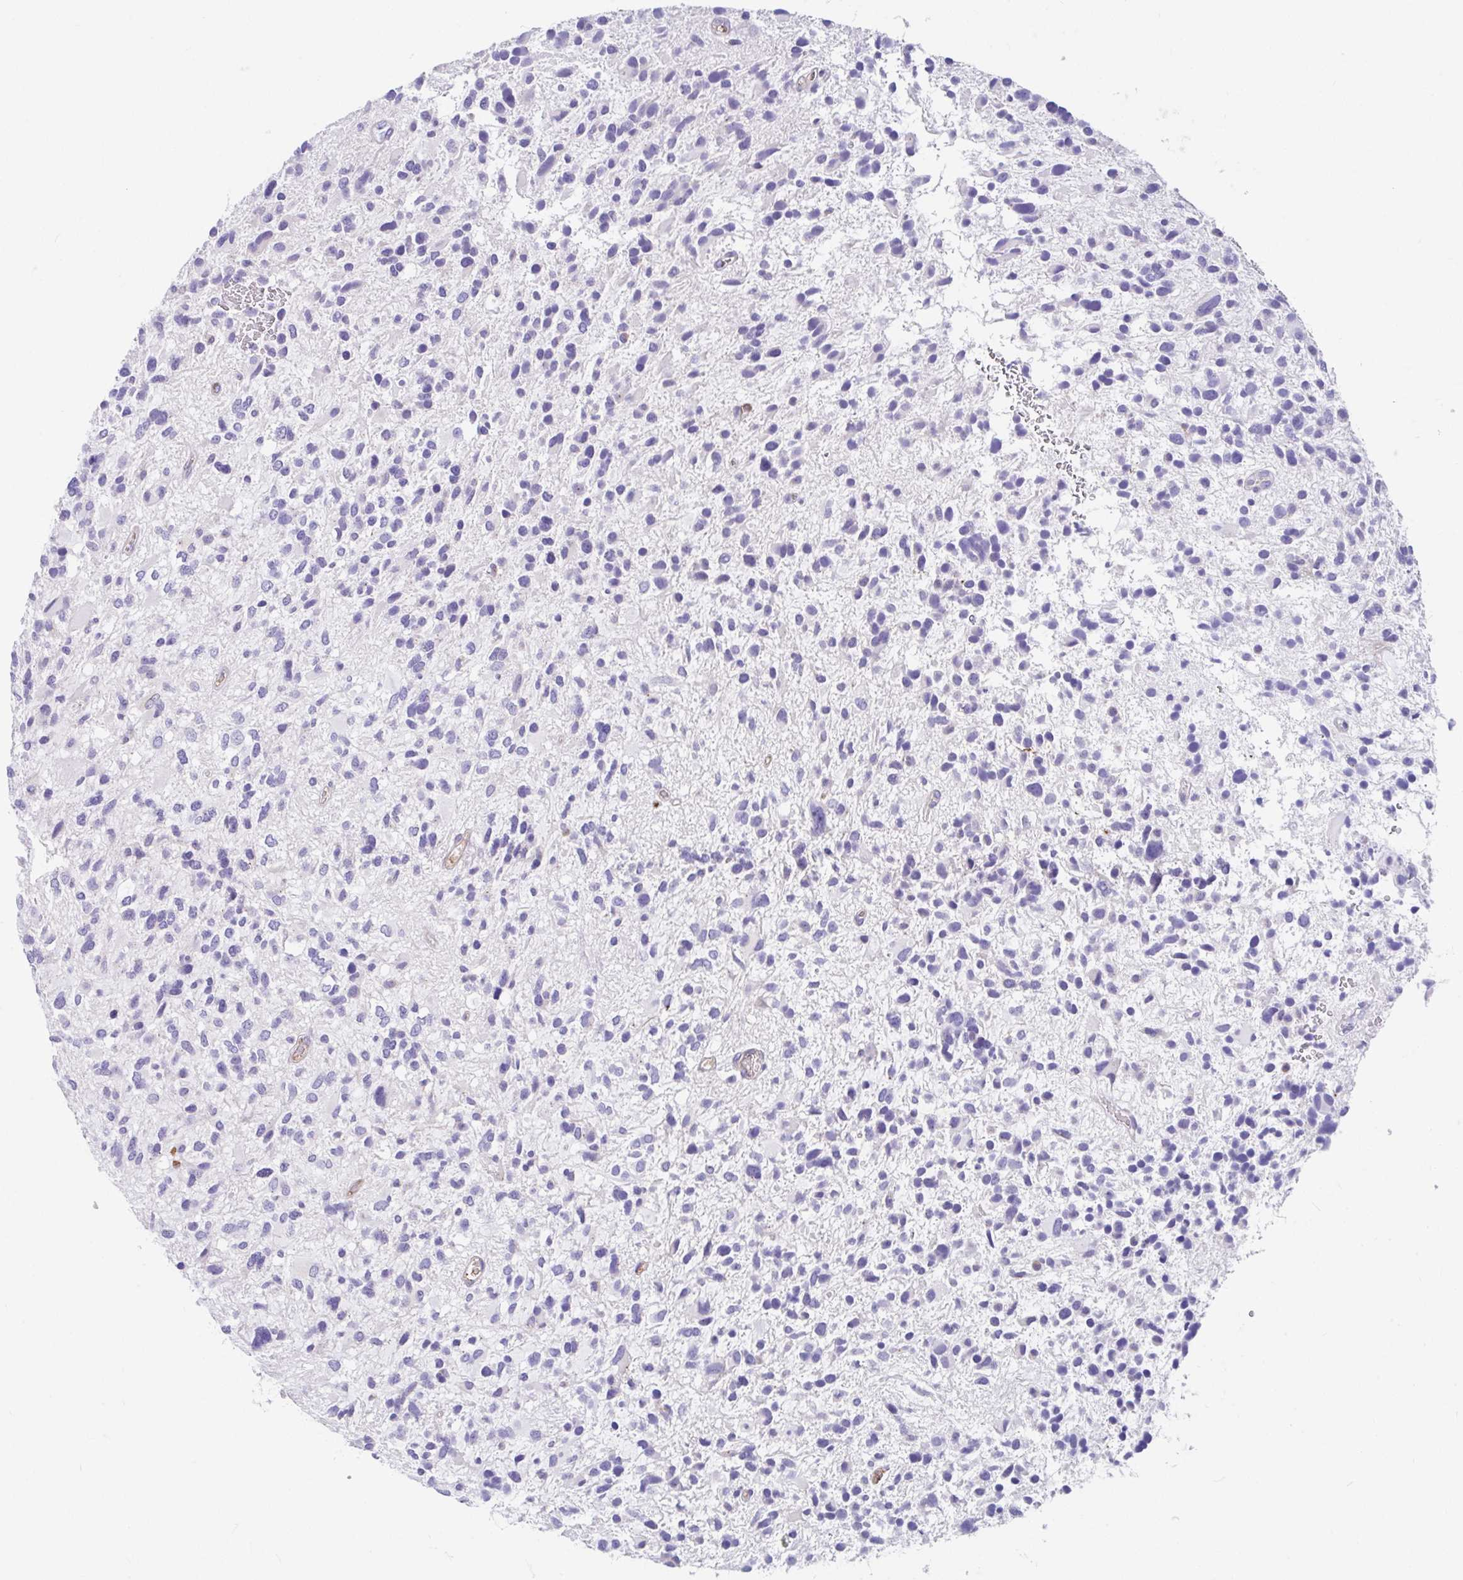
{"staining": {"intensity": "negative", "quantity": "none", "location": "none"}, "tissue": "glioma", "cell_type": "Tumor cells", "image_type": "cancer", "snomed": [{"axis": "morphology", "description": "Glioma, malignant, High grade"}, {"axis": "topography", "description": "Brain"}], "caption": "A high-resolution photomicrograph shows immunohistochemistry (IHC) staining of glioma, which displays no significant positivity in tumor cells.", "gene": "CCSAP", "patient": {"sex": "female", "age": 11}}